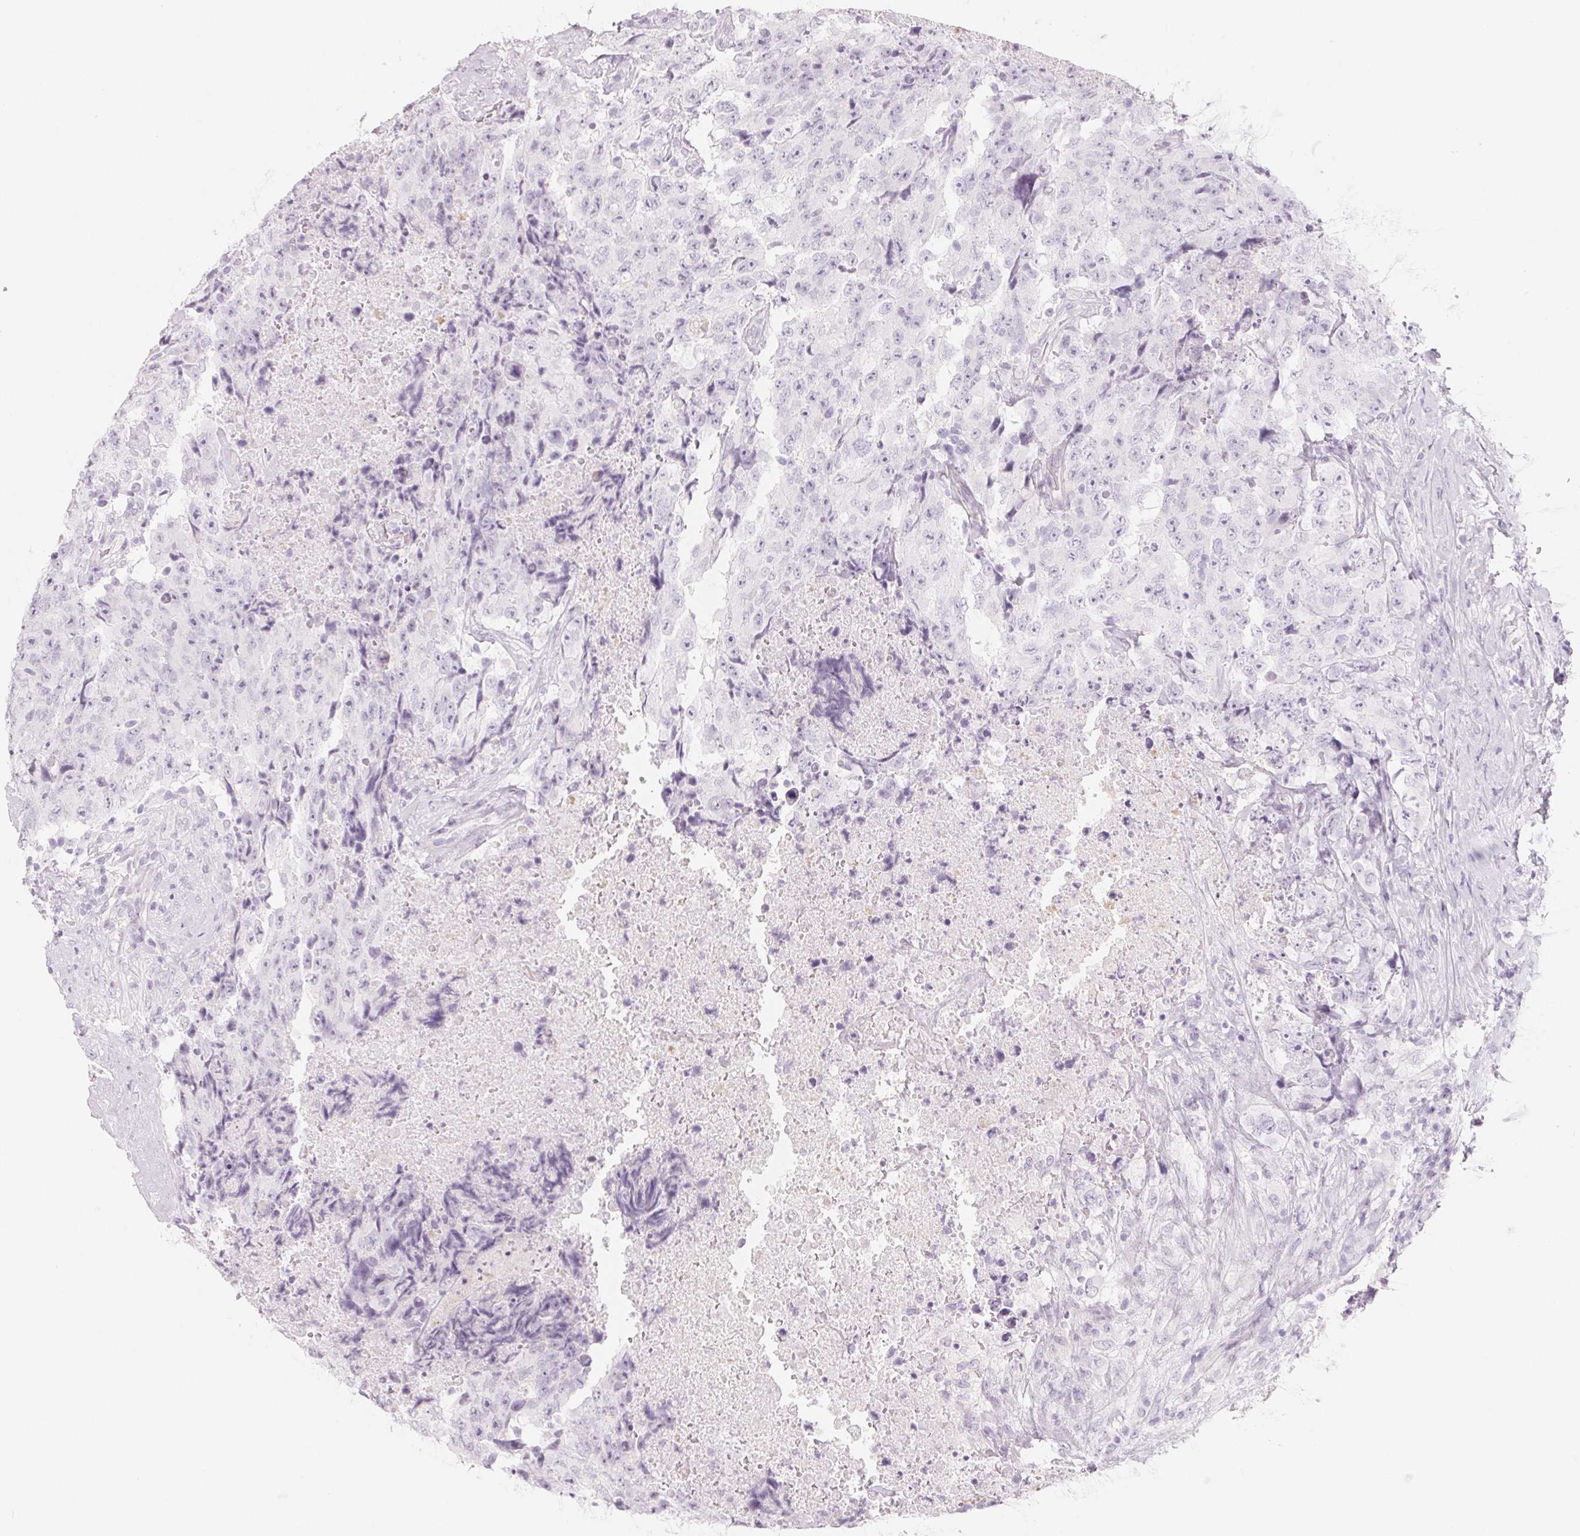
{"staining": {"intensity": "negative", "quantity": "none", "location": "none"}, "tissue": "testis cancer", "cell_type": "Tumor cells", "image_type": "cancer", "snomed": [{"axis": "morphology", "description": "Carcinoma, Embryonal, NOS"}, {"axis": "topography", "description": "Testis"}], "caption": "This is an immunohistochemistry (IHC) photomicrograph of human embryonal carcinoma (testis). There is no expression in tumor cells.", "gene": "SH3GL2", "patient": {"sex": "male", "age": 24}}